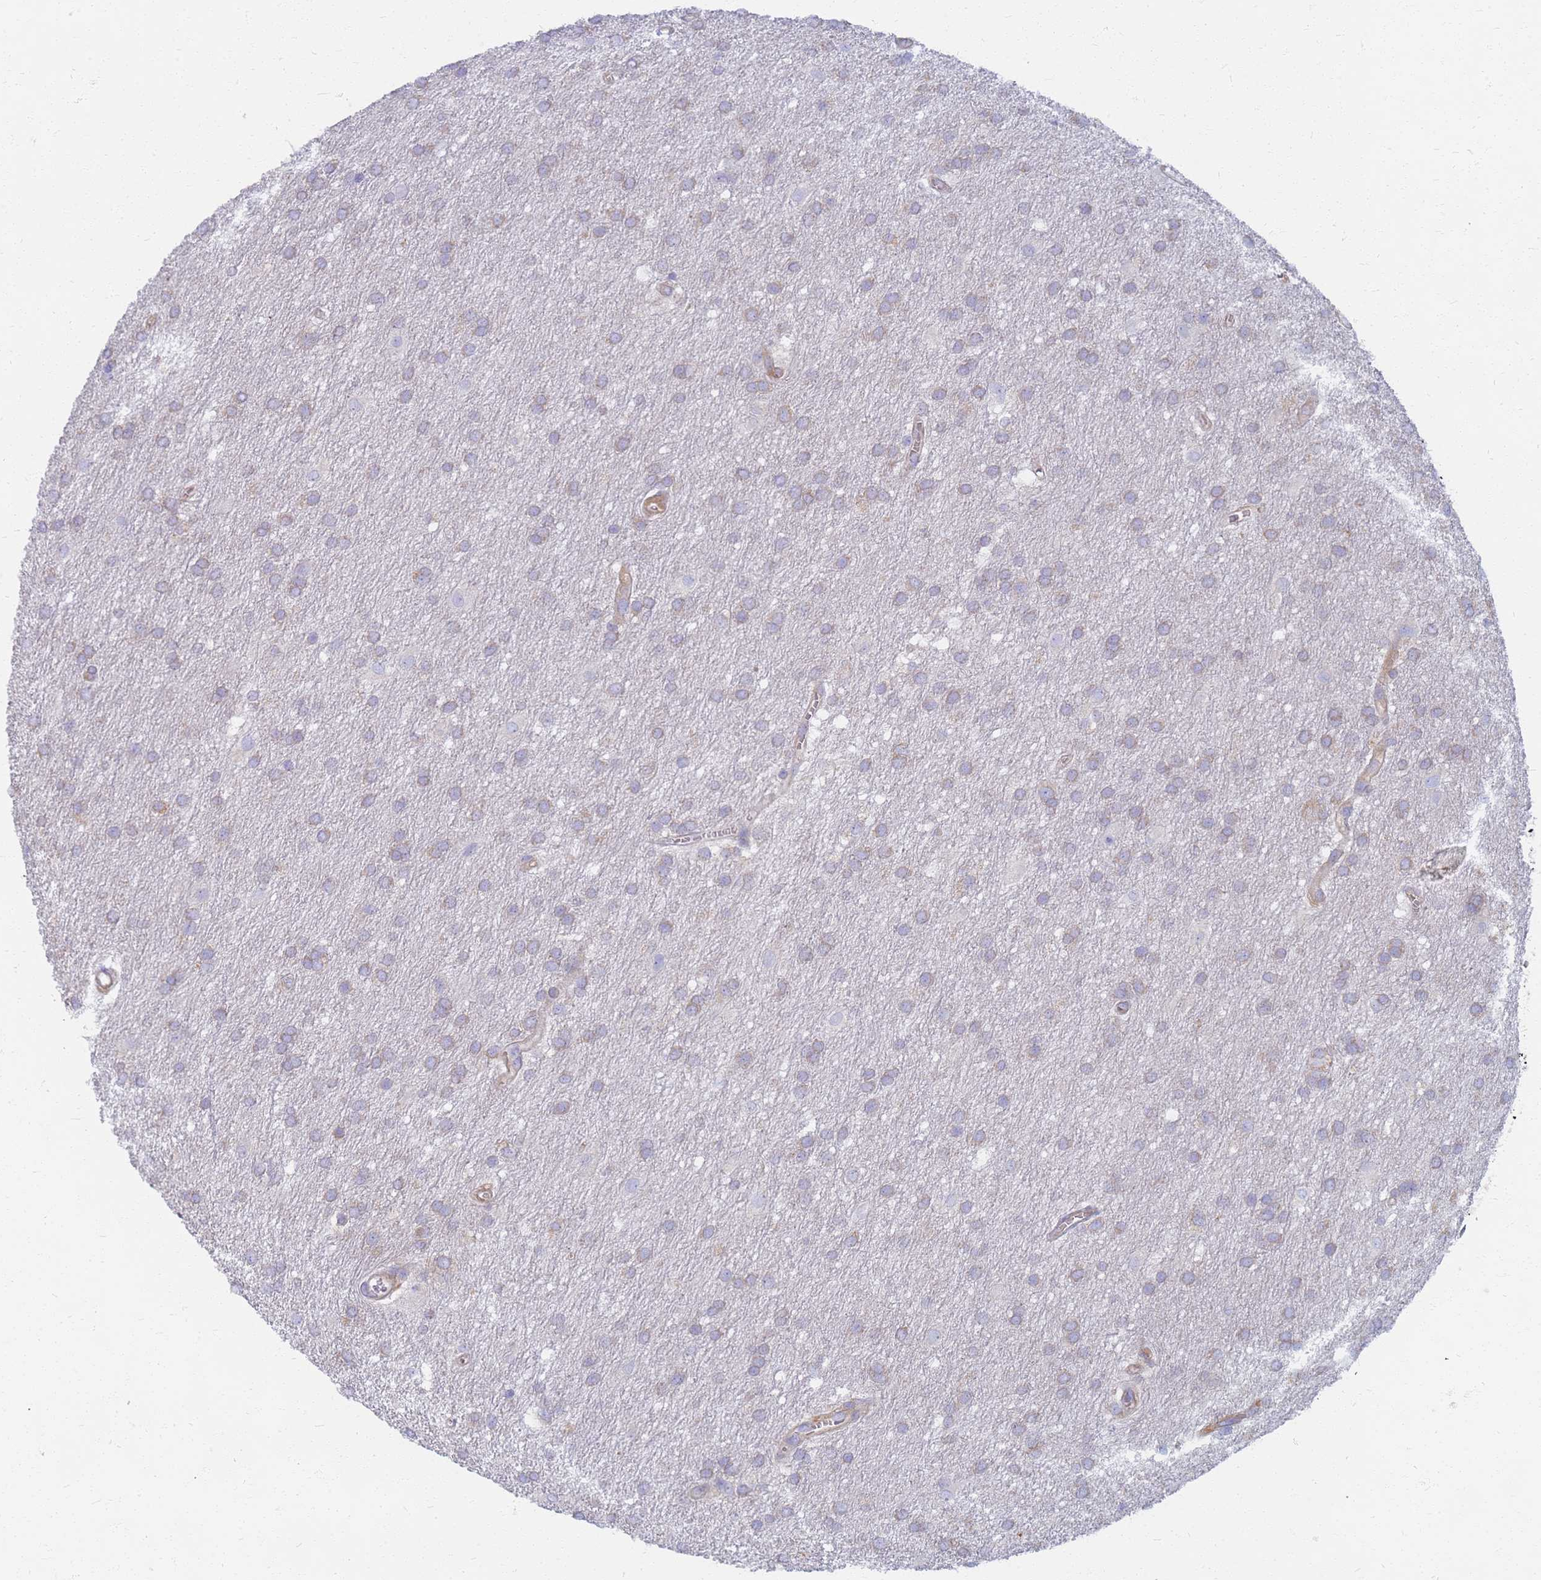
{"staining": {"intensity": "weak", "quantity": "<25%", "location": "cytoplasmic/membranous"}, "tissue": "glioma", "cell_type": "Tumor cells", "image_type": "cancer", "snomed": [{"axis": "morphology", "description": "Glioma, malignant, Low grade"}, {"axis": "topography", "description": "Brain"}], "caption": "DAB (3,3'-diaminobenzidine) immunohistochemical staining of glioma exhibits no significant staining in tumor cells. The staining is performed using DAB brown chromogen with nuclei counter-stained in using hematoxylin.", "gene": "EEA1", "patient": {"sex": "male", "age": 66}}